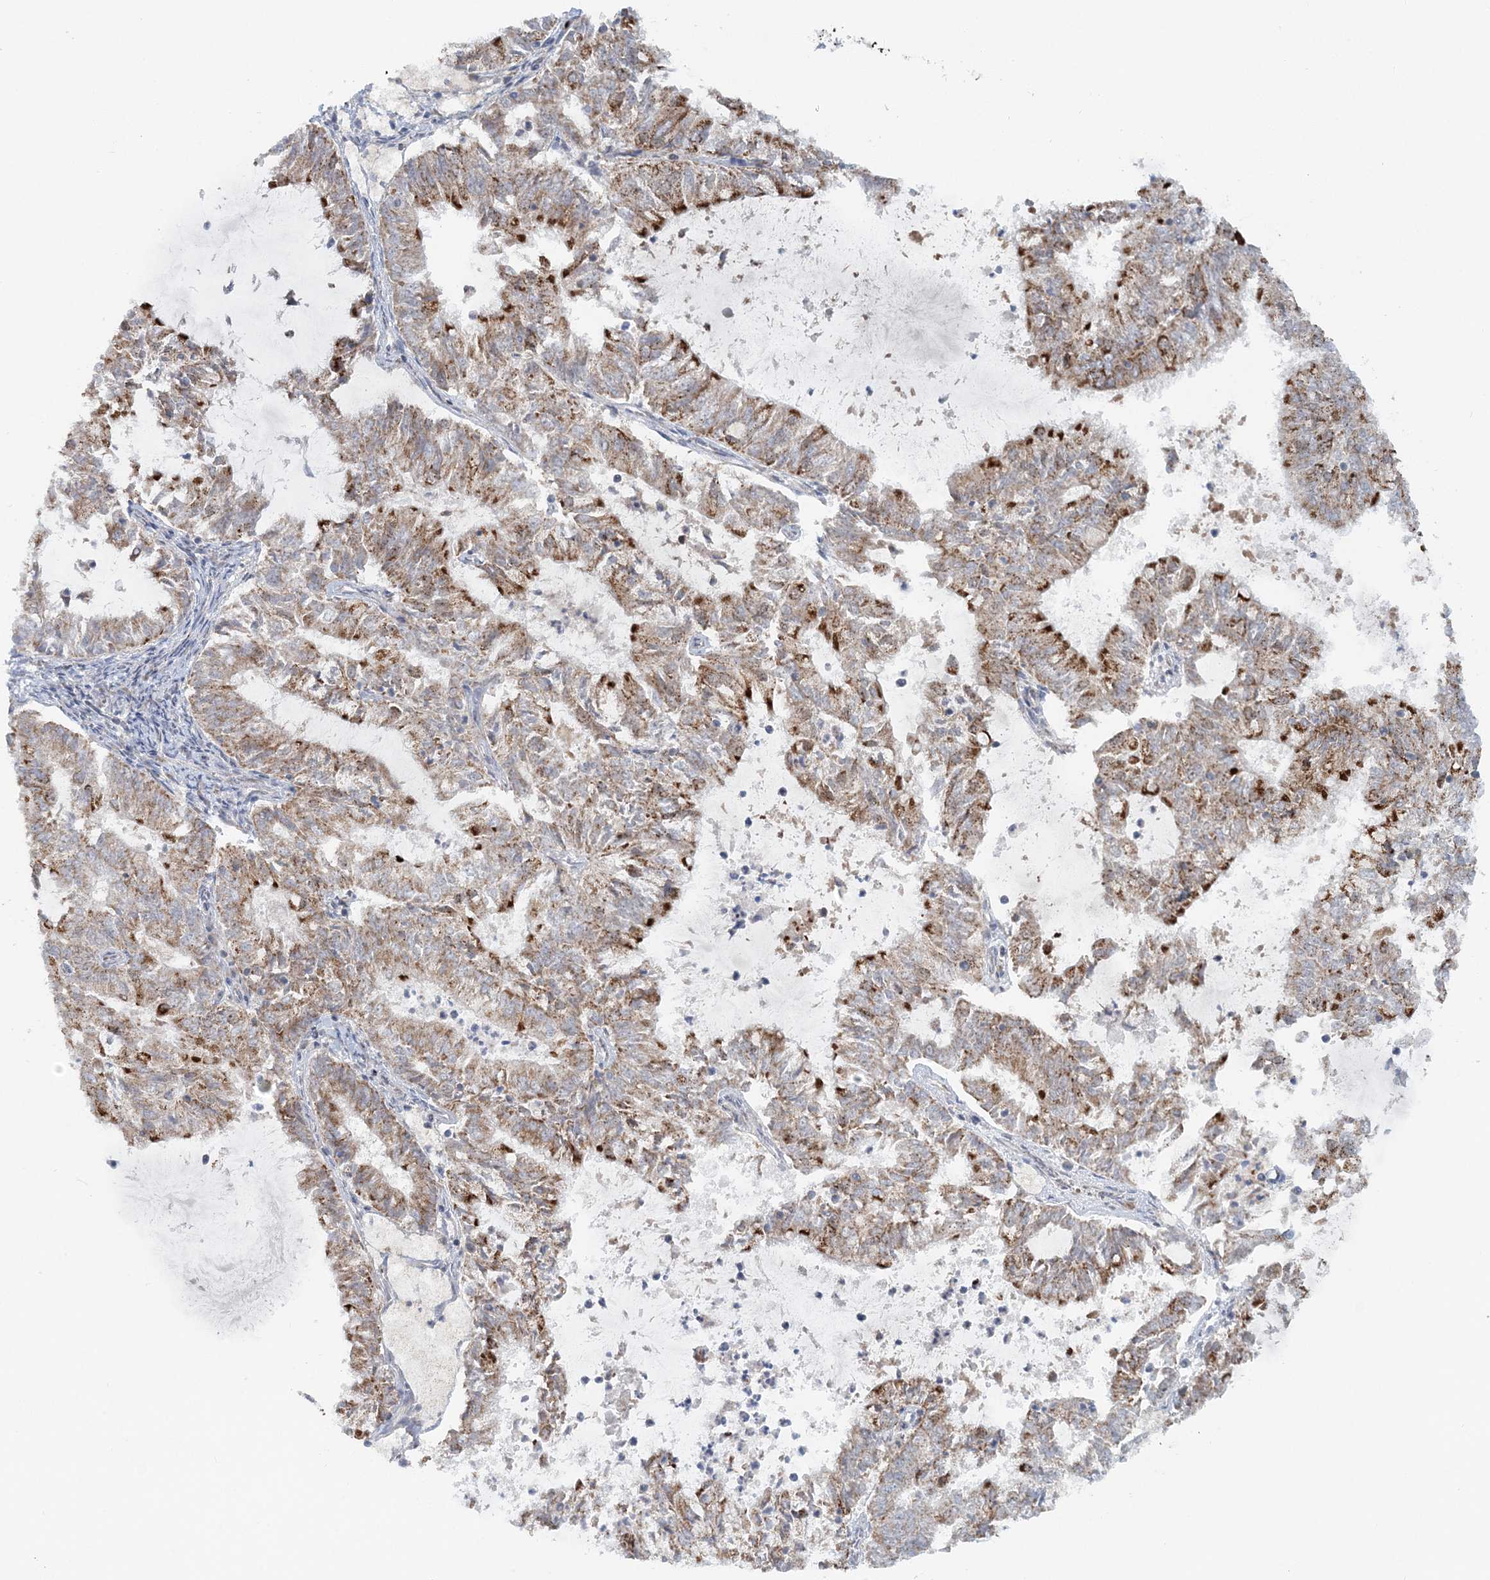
{"staining": {"intensity": "moderate", "quantity": ">75%", "location": "cytoplasmic/membranous"}, "tissue": "endometrial cancer", "cell_type": "Tumor cells", "image_type": "cancer", "snomed": [{"axis": "morphology", "description": "Adenocarcinoma, NOS"}, {"axis": "topography", "description": "Endometrium"}], "caption": "This is a histology image of immunohistochemistry staining of endometrial cancer, which shows moderate expression in the cytoplasmic/membranous of tumor cells.", "gene": "RNF150", "patient": {"sex": "female", "age": 57}}